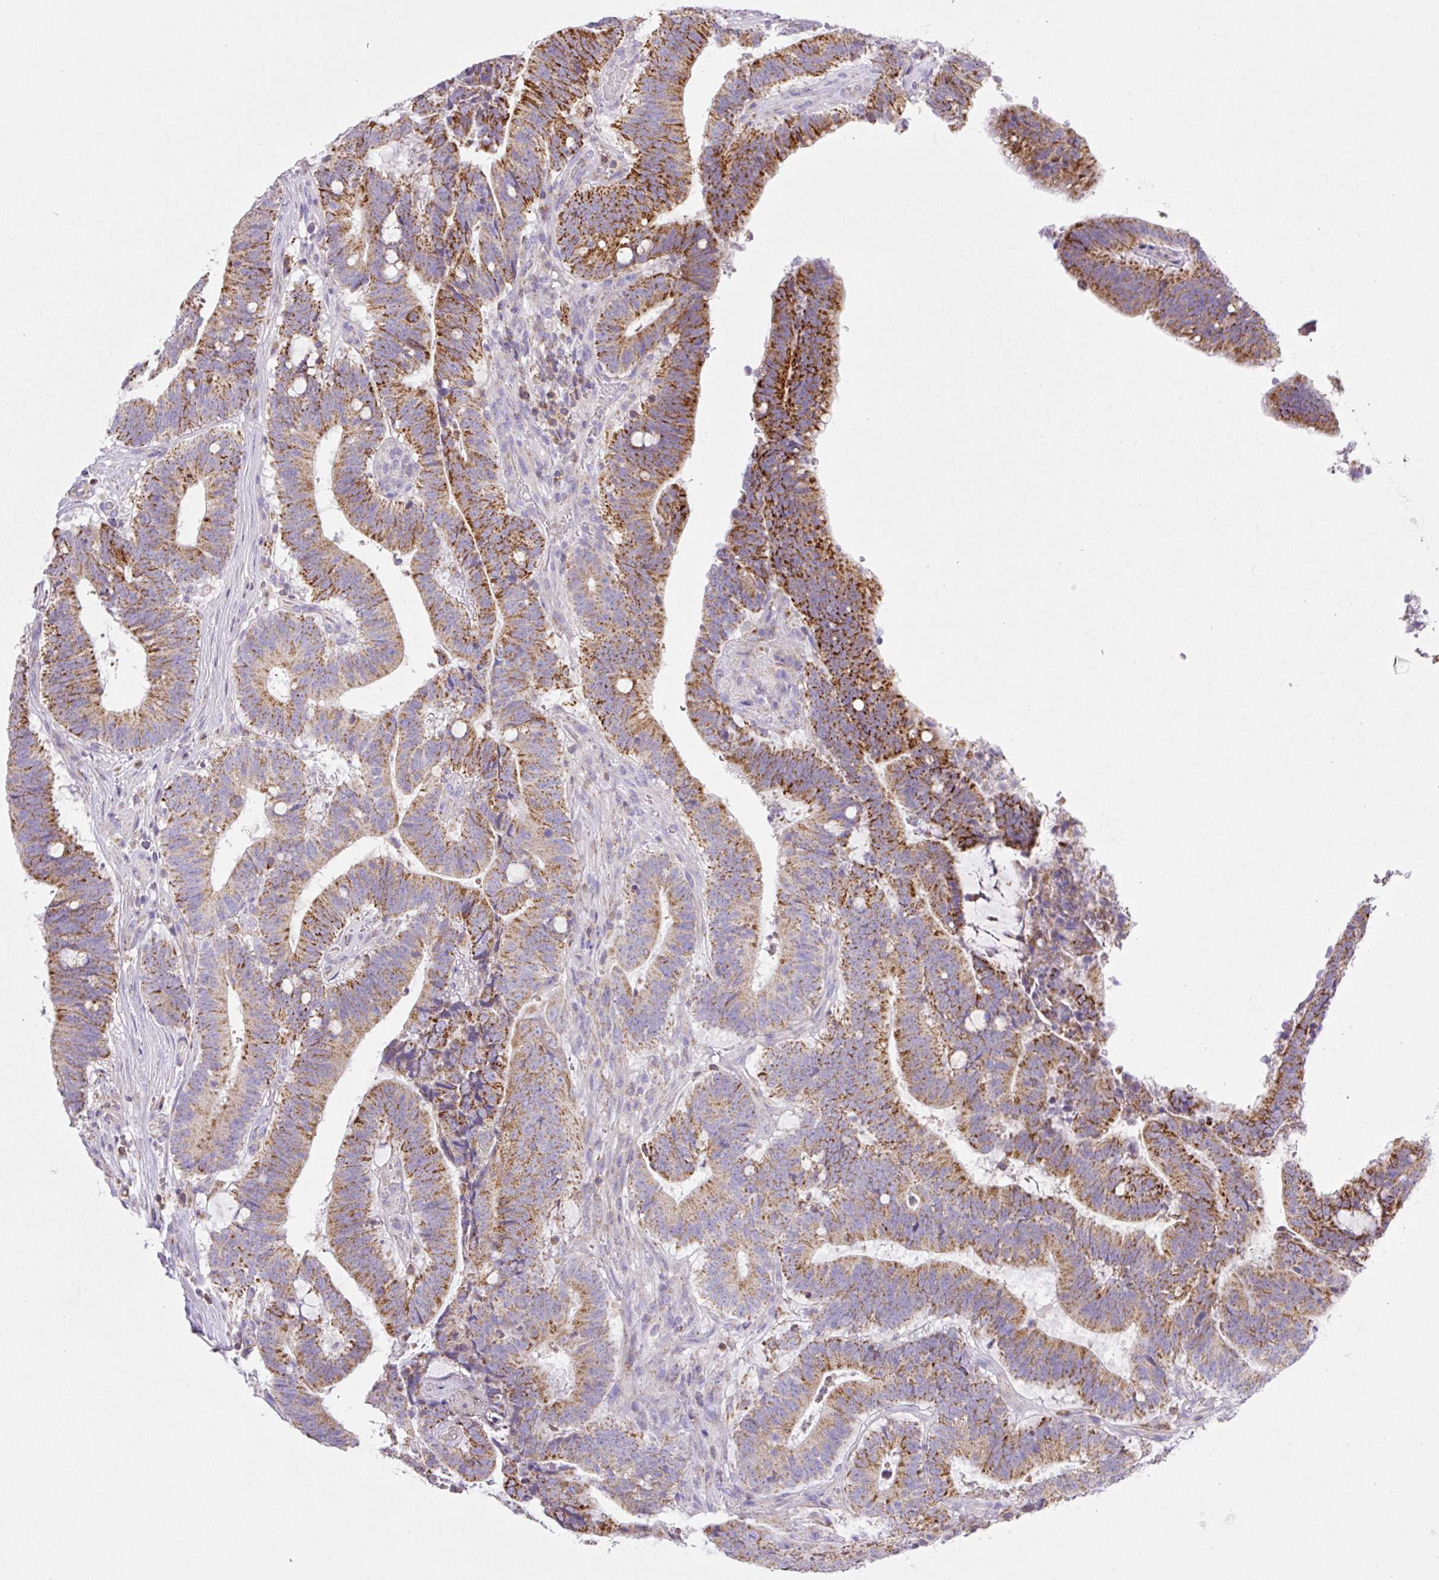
{"staining": {"intensity": "strong", "quantity": "25%-75%", "location": "cytoplasmic/membranous"}, "tissue": "colorectal cancer", "cell_type": "Tumor cells", "image_type": "cancer", "snomed": [{"axis": "morphology", "description": "Adenocarcinoma, NOS"}, {"axis": "topography", "description": "Colon"}], "caption": "High-magnification brightfield microscopy of colorectal cancer (adenocarcinoma) stained with DAB (brown) and counterstained with hematoxylin (blue). tumor cells exhibit strong cytoplasmic/membranous positivity is identified in approximately25%-75% of cells.", "gene": "NF1", "patient": {"sex": "female", "age": 43}}